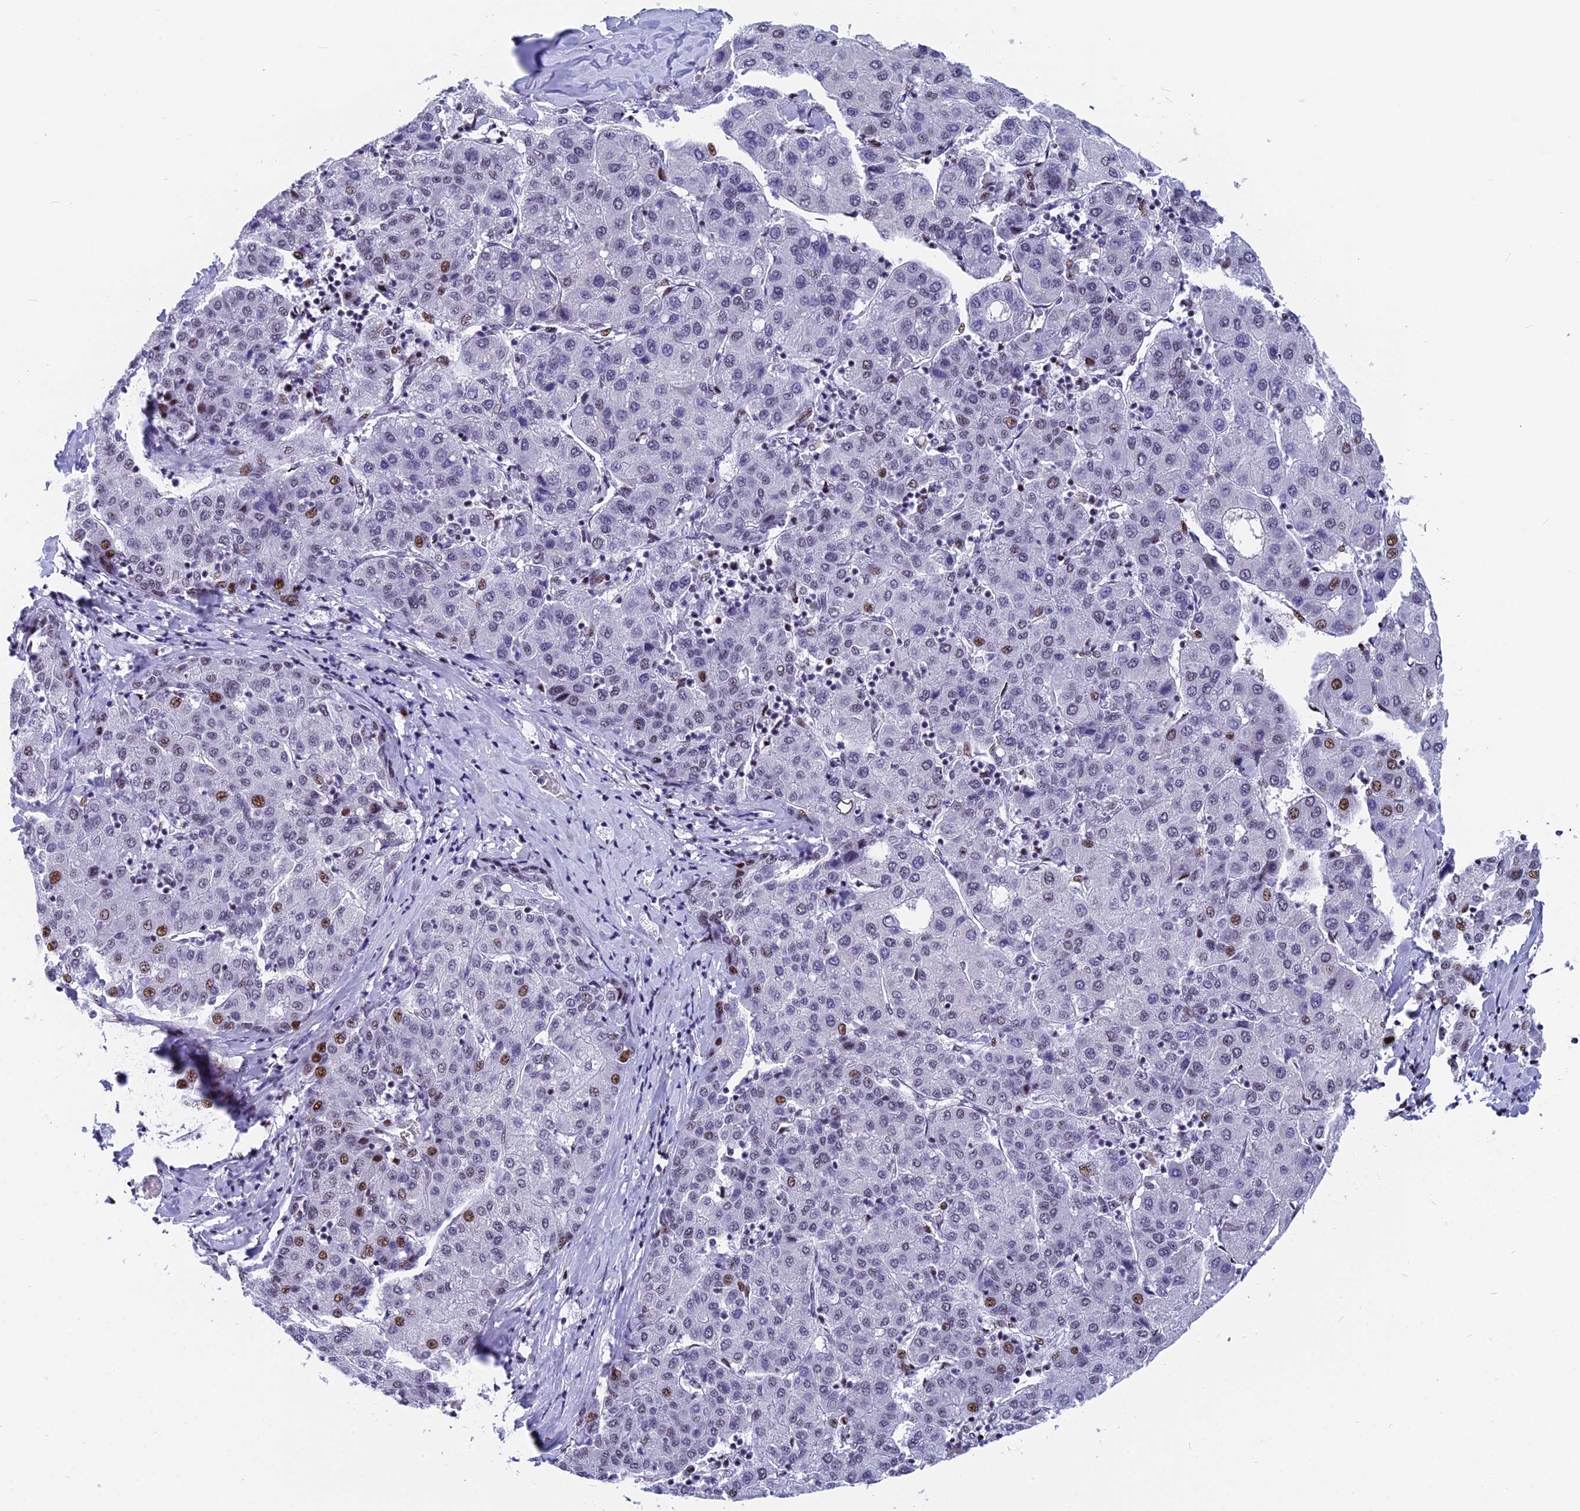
{"staining": {"intensity": "moderate", "quantity": "<25%", "location": "nuclear"}, "tissue": "liver cancer", "cell_type": "Tumor cells", "image_type": "cancer", "snomed": [{"axis": "morphology", "description": "Carcinoma, Hepatocellular, NOS"}, {"axis": "topography", "description": "Liver"}], "caption": "Protein staining by IHC demonstrates moderate nuclear staining in about <25% of tumor cells in liver cancer.", "gene": "NSA2", "patient": {"sex": "male", "age": 65}}